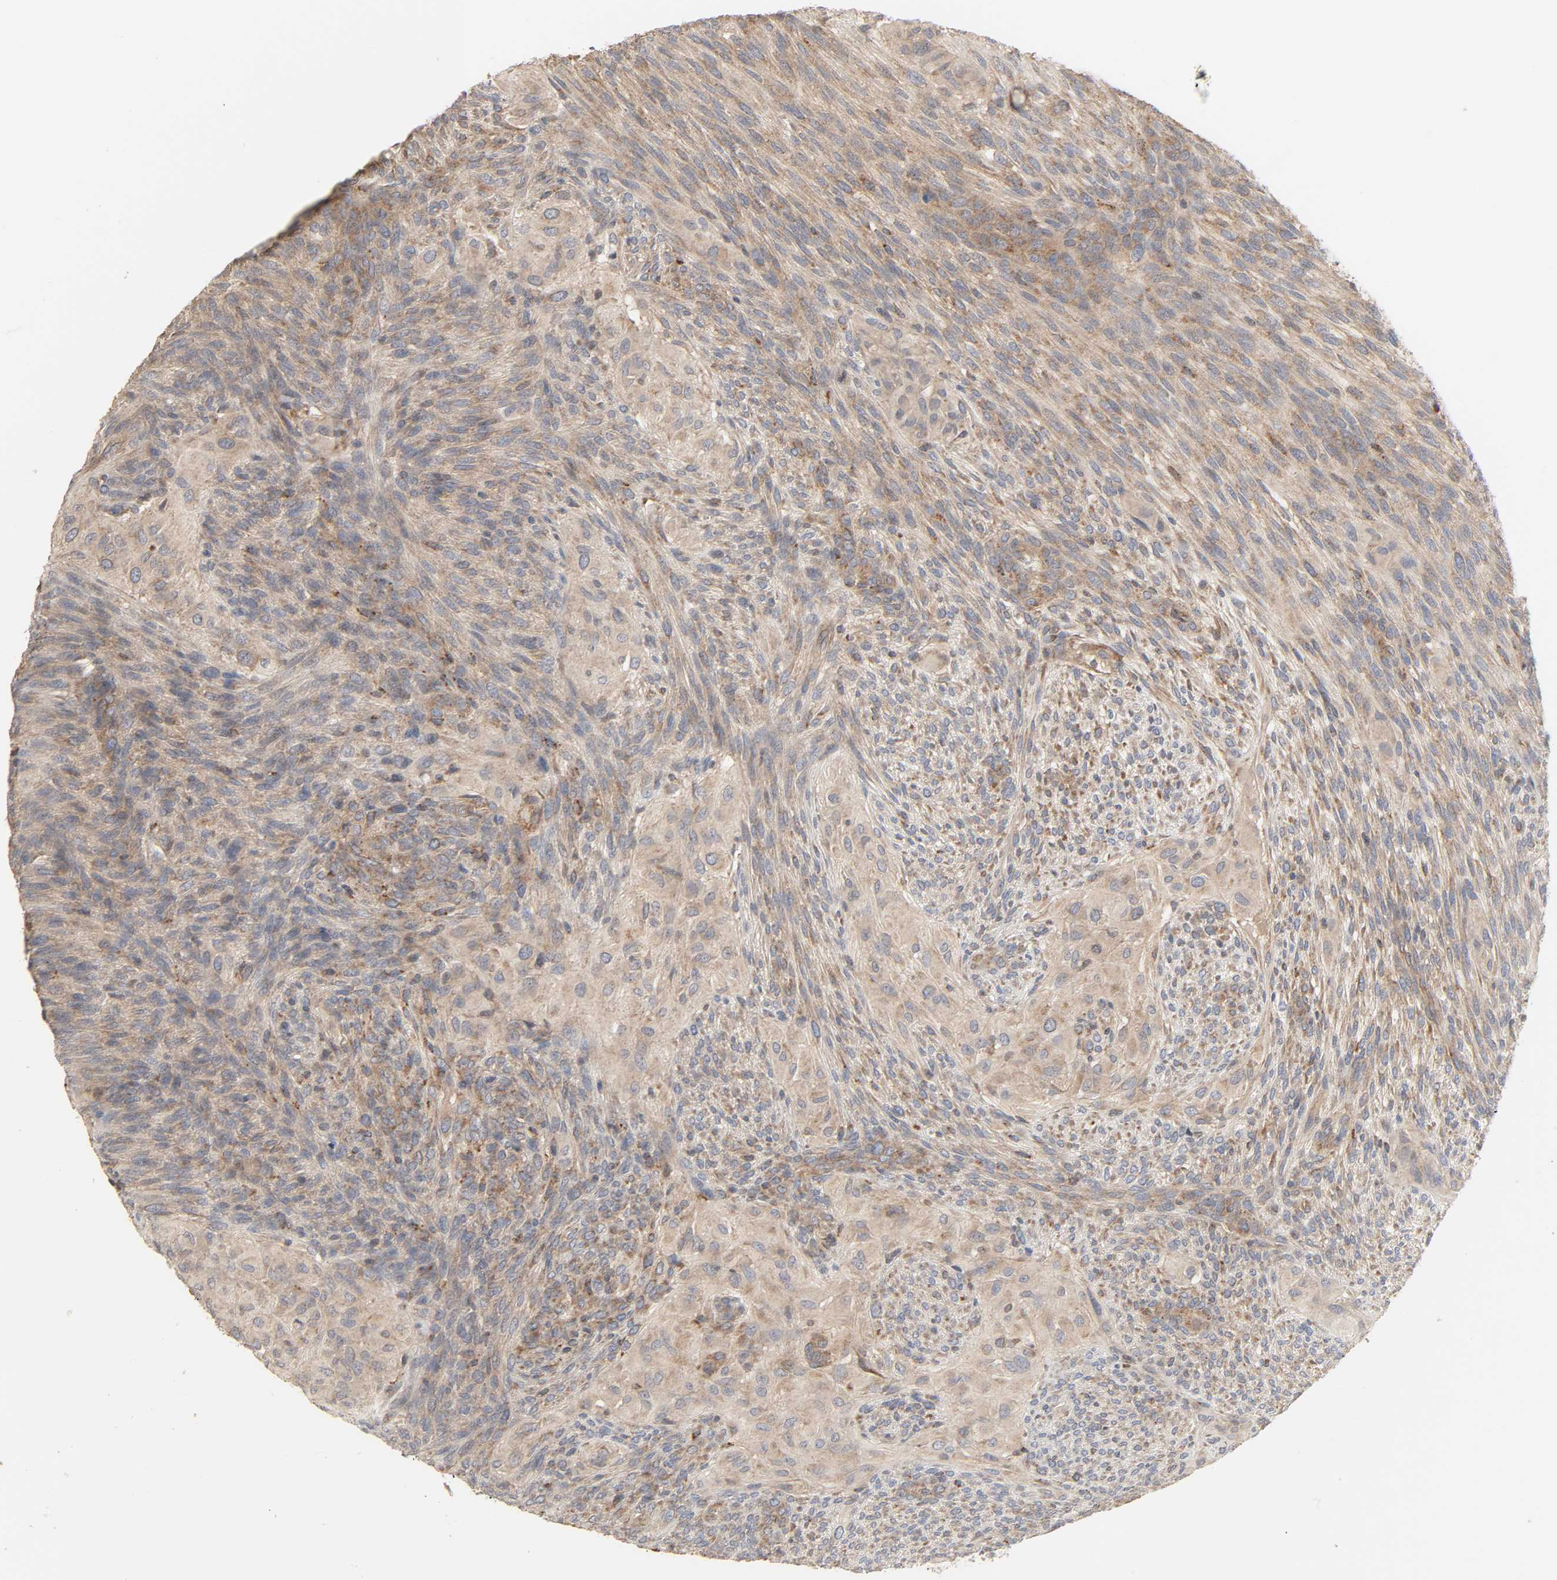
{"staining": {"intensity": "weak", "quantity": ">75%", "location": "cytoplasmic/membranous"}, "tissue": "glioma", "cell_type": "Tumor cells", "image_type": "cancer", "snomed": [{"axis": "morphology", "description": "Glioma, malignant, High grade"}, {"axis": "topography", "description": "Cerebral cortex"}], "caption": "Human glioma stained with a protein marker exhibits weak staining in tumor cells.", "gene": "CLEC4E", "patient": {"sex": "female", "age": 55}}